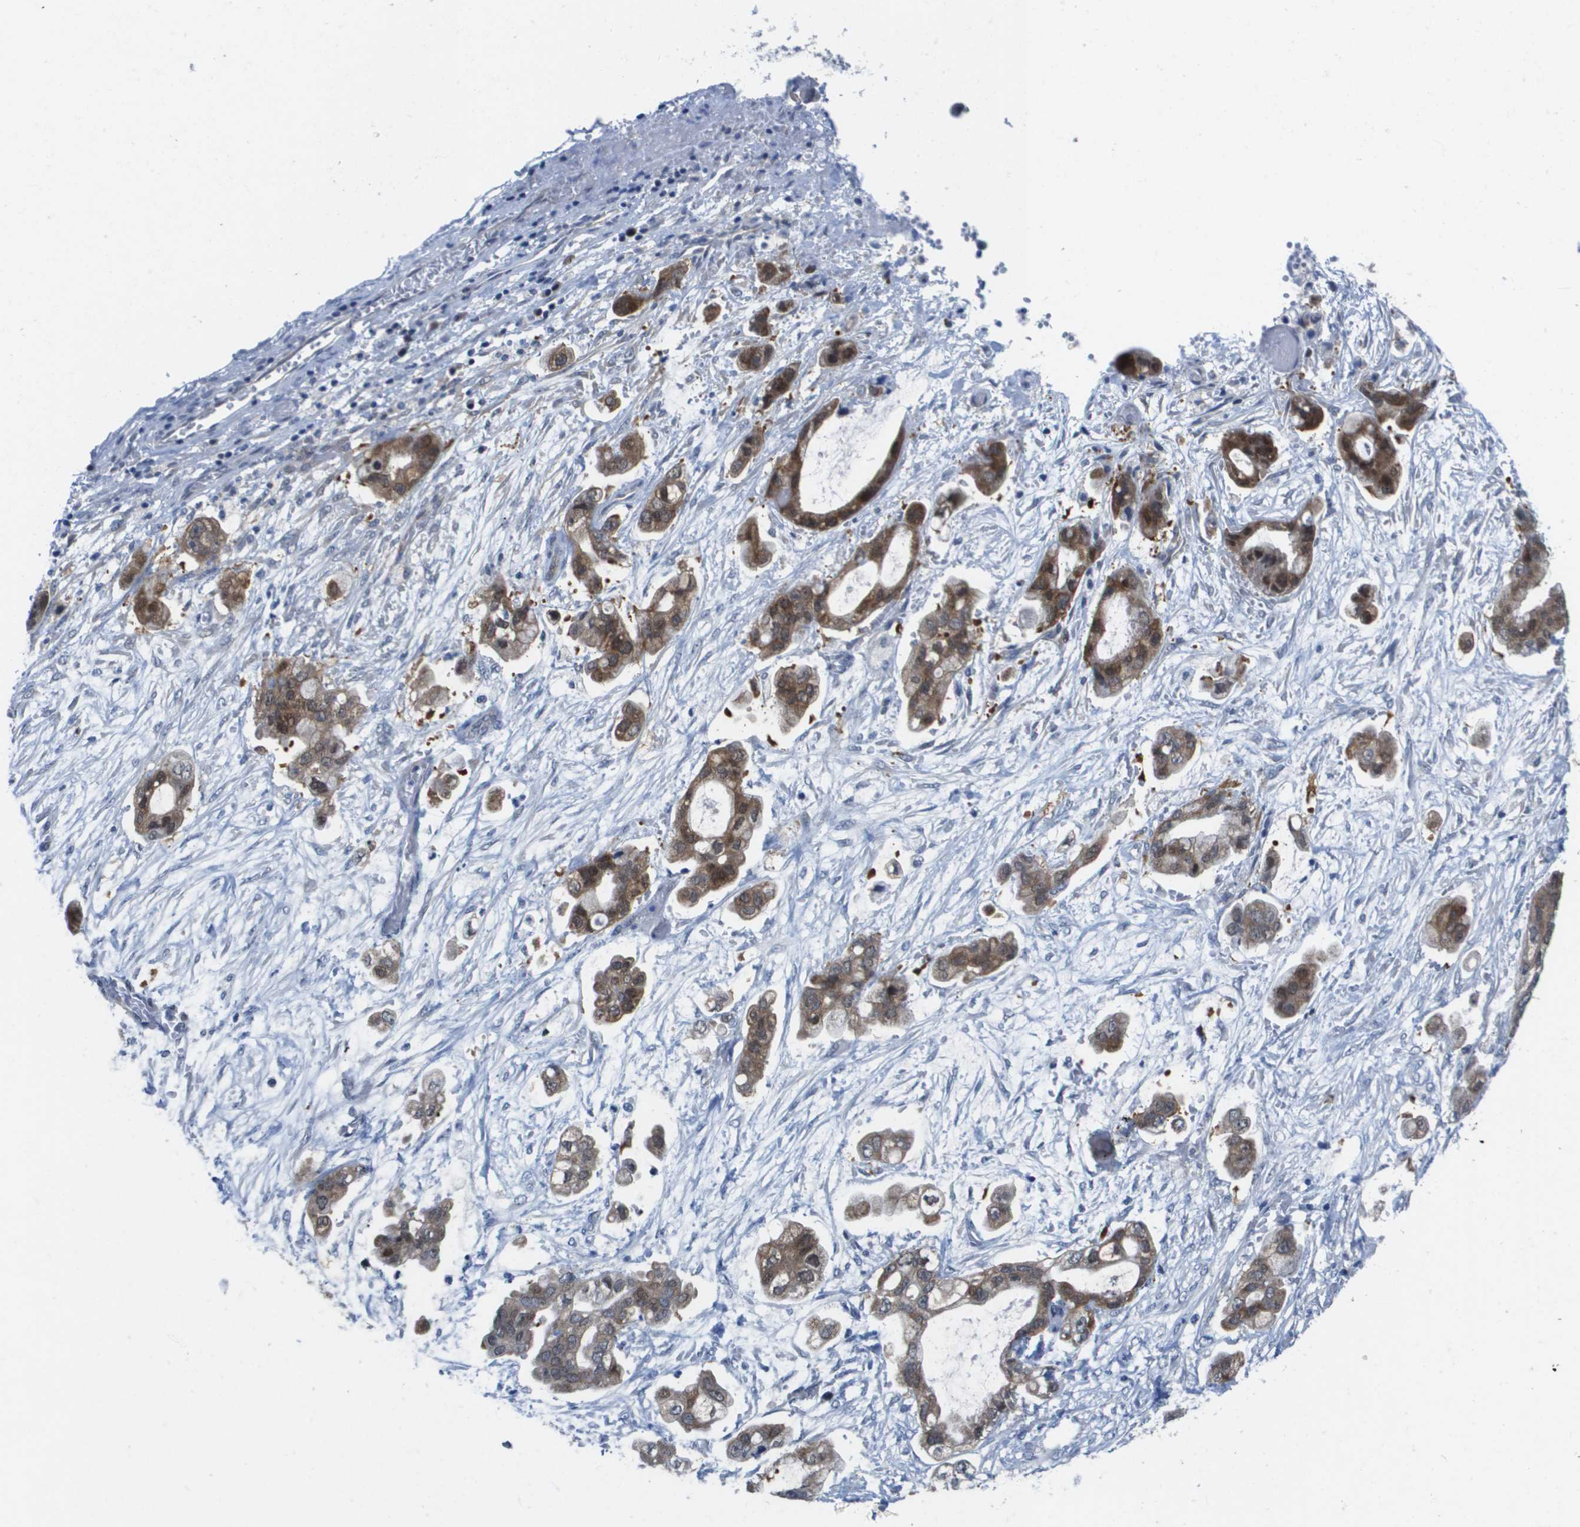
{"staining": {"intensity": "moderate", "quantity": ">75%", "location": "cytoplasmic/membranous"}, "tissue": "stomach cancer", "cell_type": "Tumor cells", "image_type": "cancer", "snomed": [{"axis": "morphology", "description": "Adenocarcinoma, NOS"}, {"axis": "topography", "description": "Stomach"}], "caption": "This is a micrograph of immunohistochemistry (IHC) staining of stomach adenocarcinoma, which shows moderate staining in the cytoplasmic/membranous of tumor cells.", "gene": "FKBP4", "patient": {"sex": "male", "age": 62}}